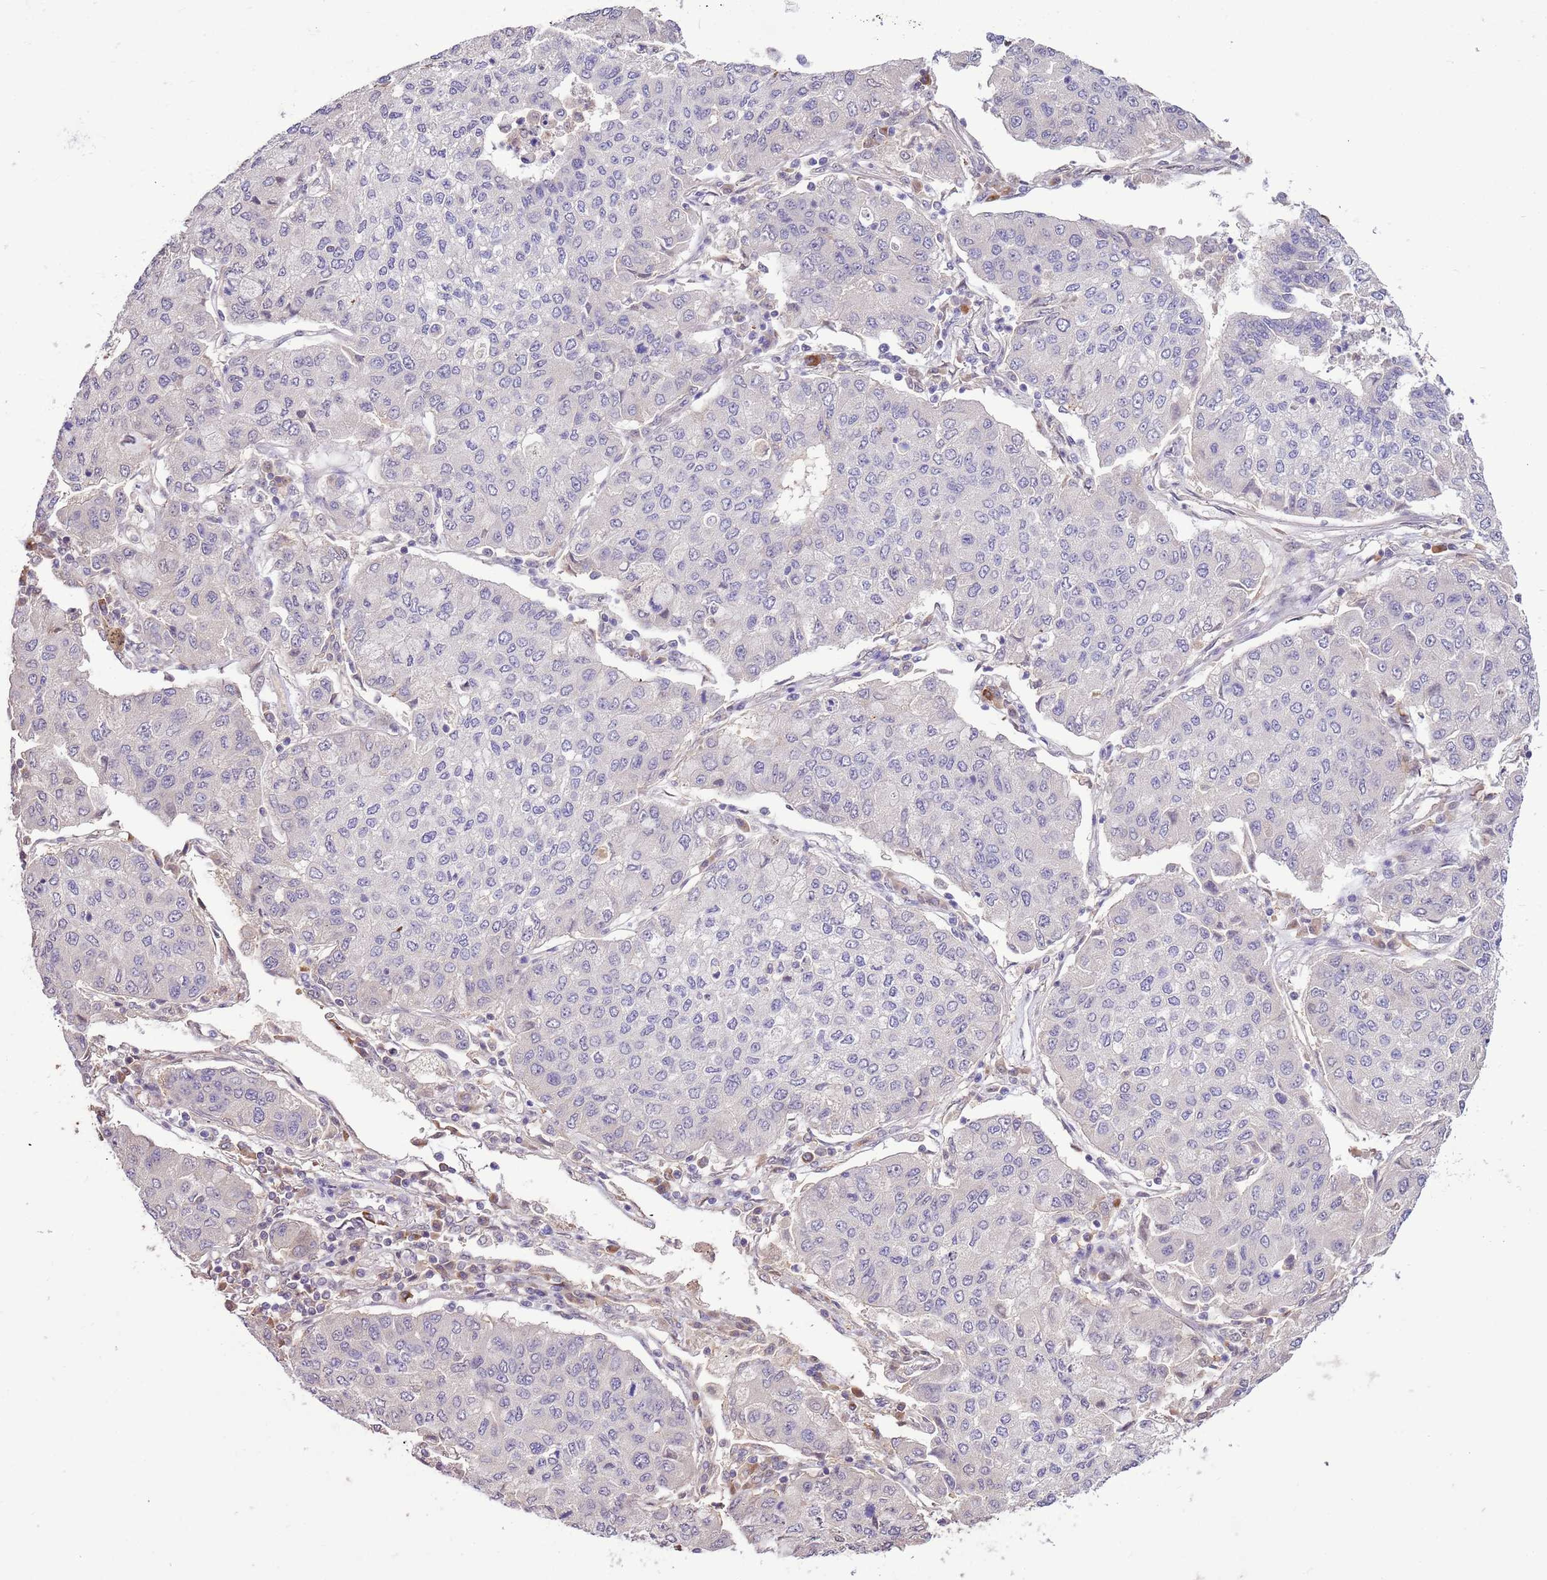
{"staining": {"intensity": "negative", "quantity": "none", "location": "none"}, "tissue": "lung cancer", "cell_type": "Tumor cells", "image_type": "cancer", "snomed": [{"axis": "morphology", "description": "Squamous cell carcinoma, NOS"}, {"axis": "topography", "description": "Lung"}], "caption": "There is no significant positivity in tumor cells of lung cancer. The staining is performed using DAB brown chromogen with nuclei counter-stained in using hematoxylin.", "gene": "BBS5", "patient": {"sex": "male", "age": 74}}